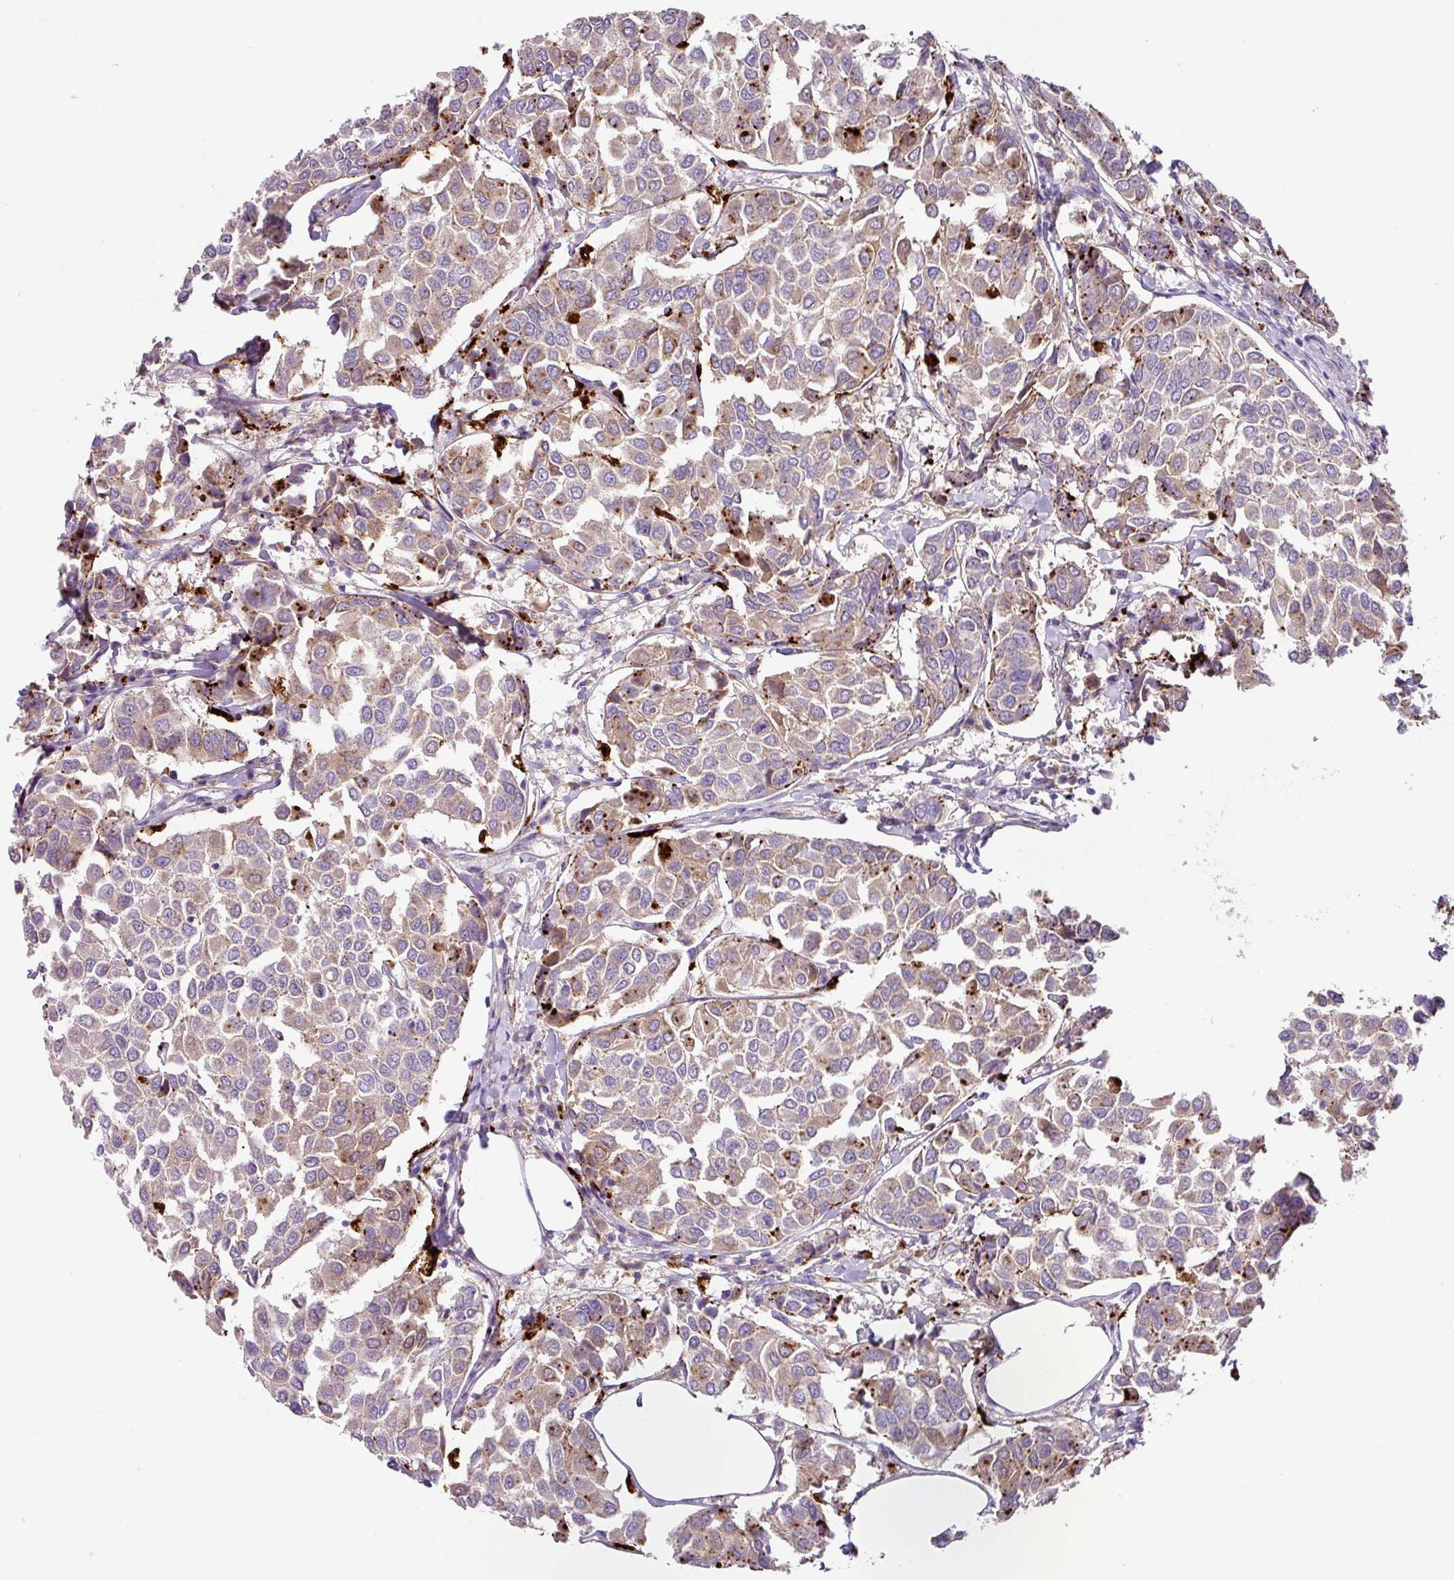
{"staining": {"intensity": "weak", "quantity": "25%-75%", "location": "cytoplasmic/membranous"}, "tissue": "breast cancer", "cell_type": "Tumor cells", "image_type": "cancer", "snomed": [{"axis": "morphology", "description": "Duct carcinoma"}, {"axis": "topography", "description": "Breast"}], "caption": "Protein staining of breast infiltrating ductal carcinoma tissue shows weak cytoplasmic/membranous positivity in about 25%-75% of tumor cells.", "gene": "PLEKHH3", "patient": {"sex": "female", "age": 55}}